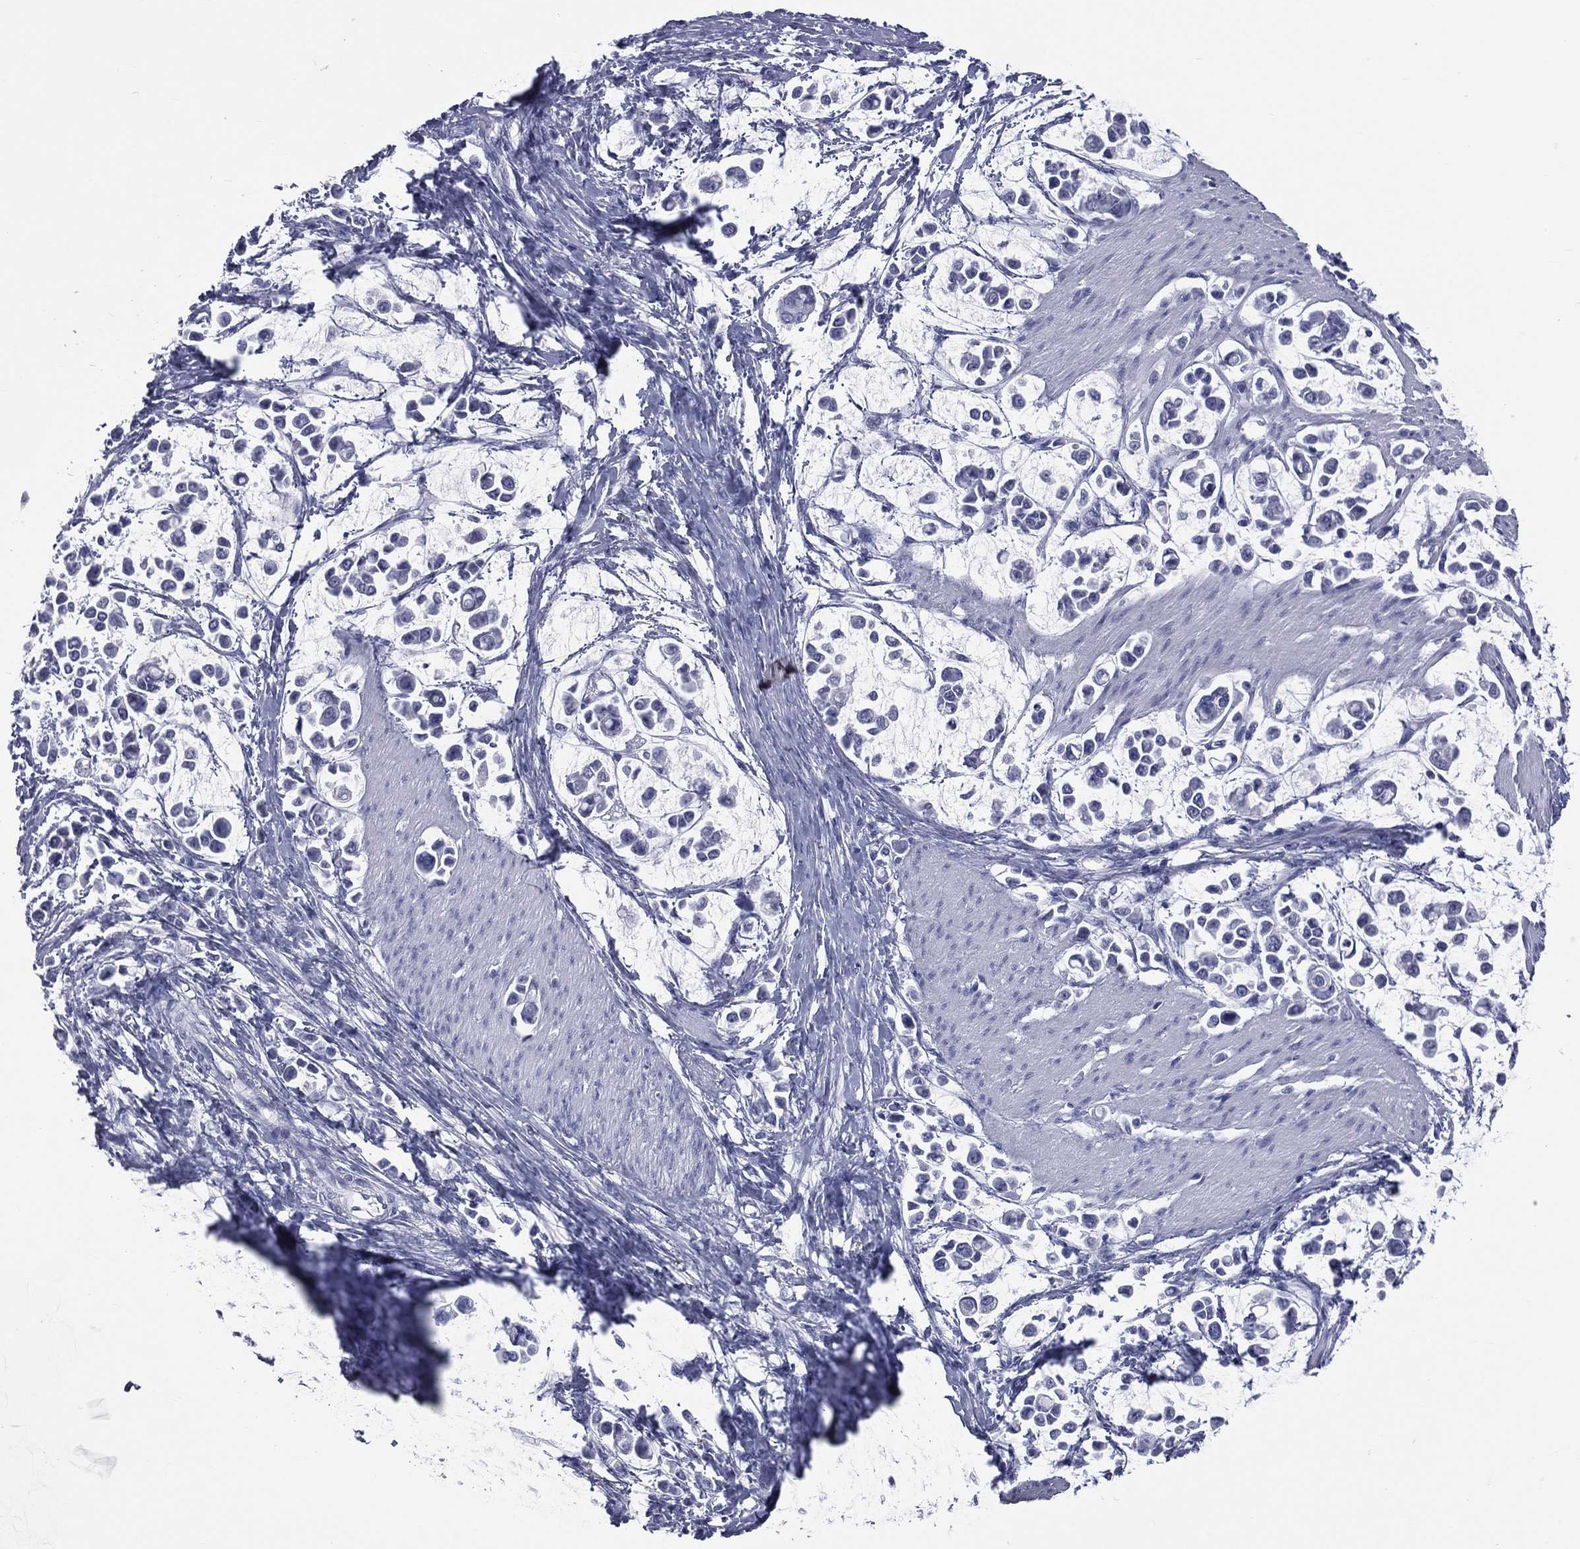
{"staining": {"intensity": "negative", "quantity": "none", "location": "none"}, "tissue": "stomach cancer", "cell_type": "Tumor cells", "image_type": "cancer", "snomed": [{"axis": "morphology", "description": "Adenocarcinoma, NOS"}, {"axis": "topography", "description": "Stomach"}], "caption": "An immunohistochemistry histopathology image of adenocarcinoma (stomach) is shown. There is no staining in tumor cells of adenocarcinoma (stomach). Brightfield microscopy of IHC stained with DAB (3,3'-diaminobenzidine) (brown) and hematoxylin (blue), captured at high magnification.", "gene": "MLN", "patient": {"sex": "male", "age": 82}}